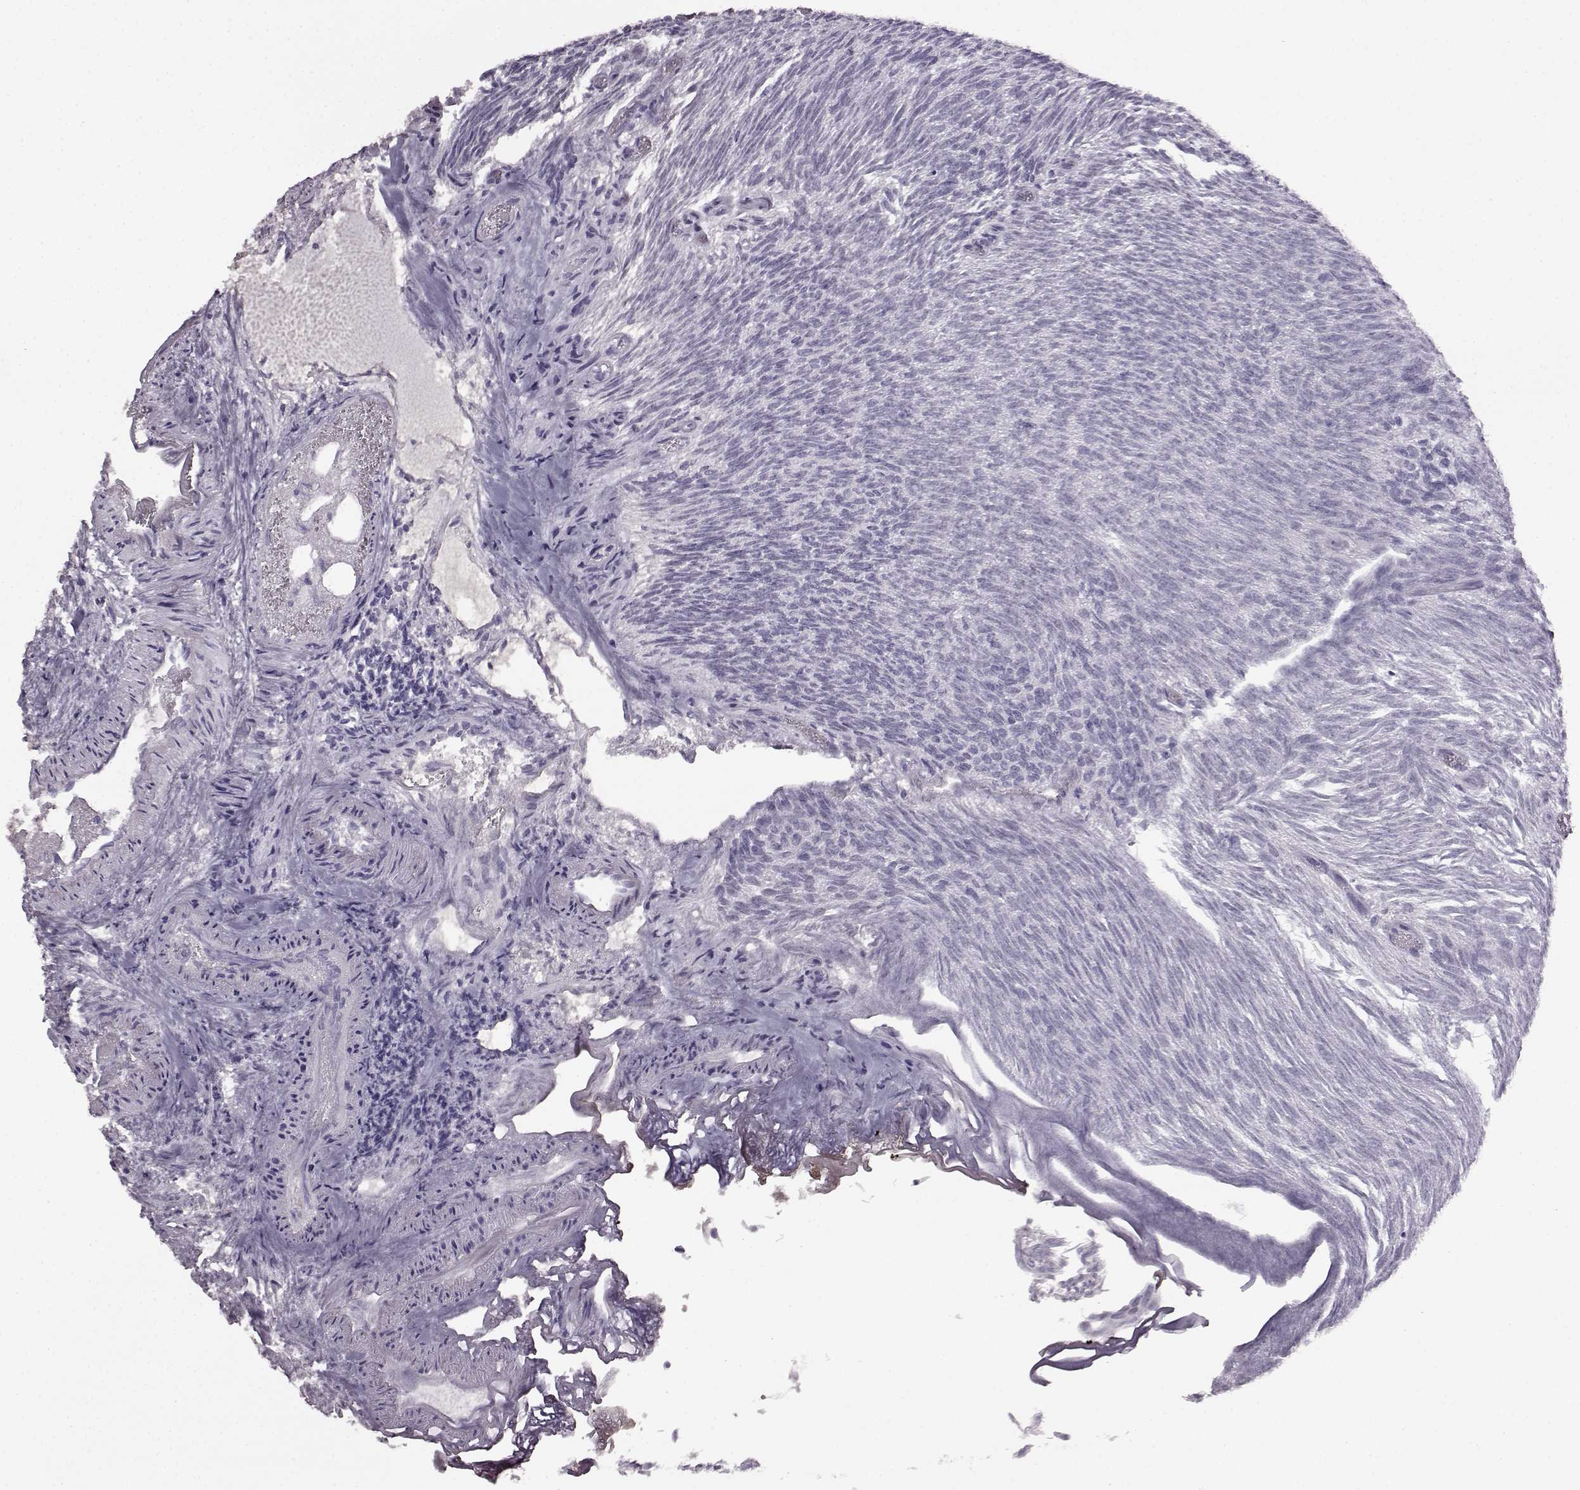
{"staining": {"intensity": "negative", "quantity": "none", "location": "none"}, "tissue": "urothelial cancer", "cell_type": "Tumor cells", "image_type": "cancer", "snomed": [{"axis": "morphology", "description": "Urothelial carcinoma, Low grade"}, {"axis": "topography", "description": "Urinary bladder"}], "caption": "Immunohistochemistry image of urothelial cancer stained for a protein (brown), which exhibits no positivity in tumor cells. (DAB (3,3'-diaminobenzidine) immunohistochemistry, high magnification).", "gene": "PRPH2", "patient": {"sex": "male", "age": 77}}